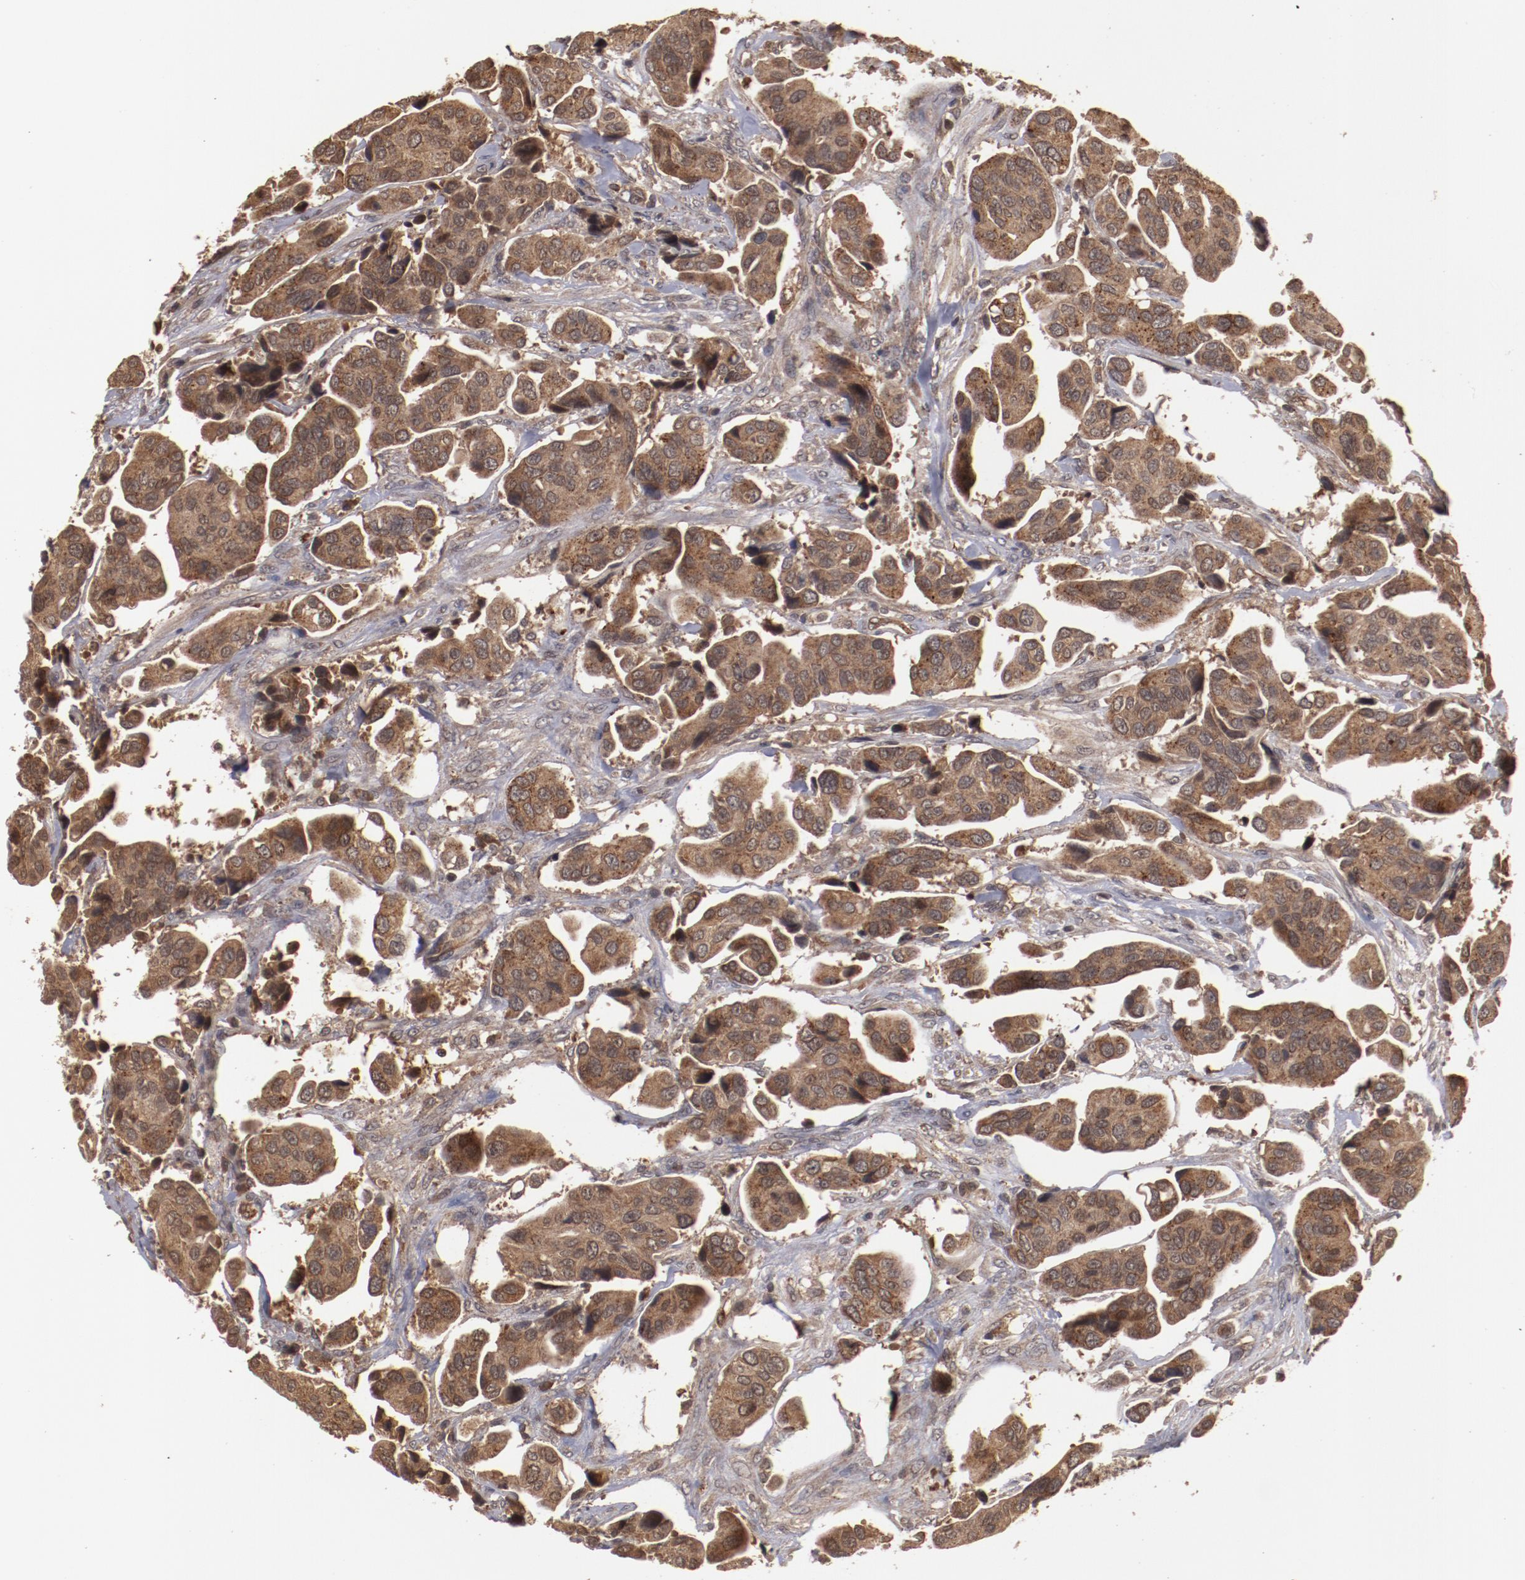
{"staining": {"intensity": "strong", "quantity": ">75%", "location": "cytoplasmic/membranous"}, "tissue": "urothelial cancer", "cell_type": "Tumor cells", "image_type": "cancer", "snomed": [{"axis": "morphology", "description": "Adenocarcinoma, NOS"}, {"axis": "topography", "description": "Urinary bladder"}], "caption": "A brown stain shows strong cytoplasmic/membranous staining of a protein in human adenocarcinoma tumor cells.", "gene": "TENM1", "patient": {"sex": "male", "age": 61}}